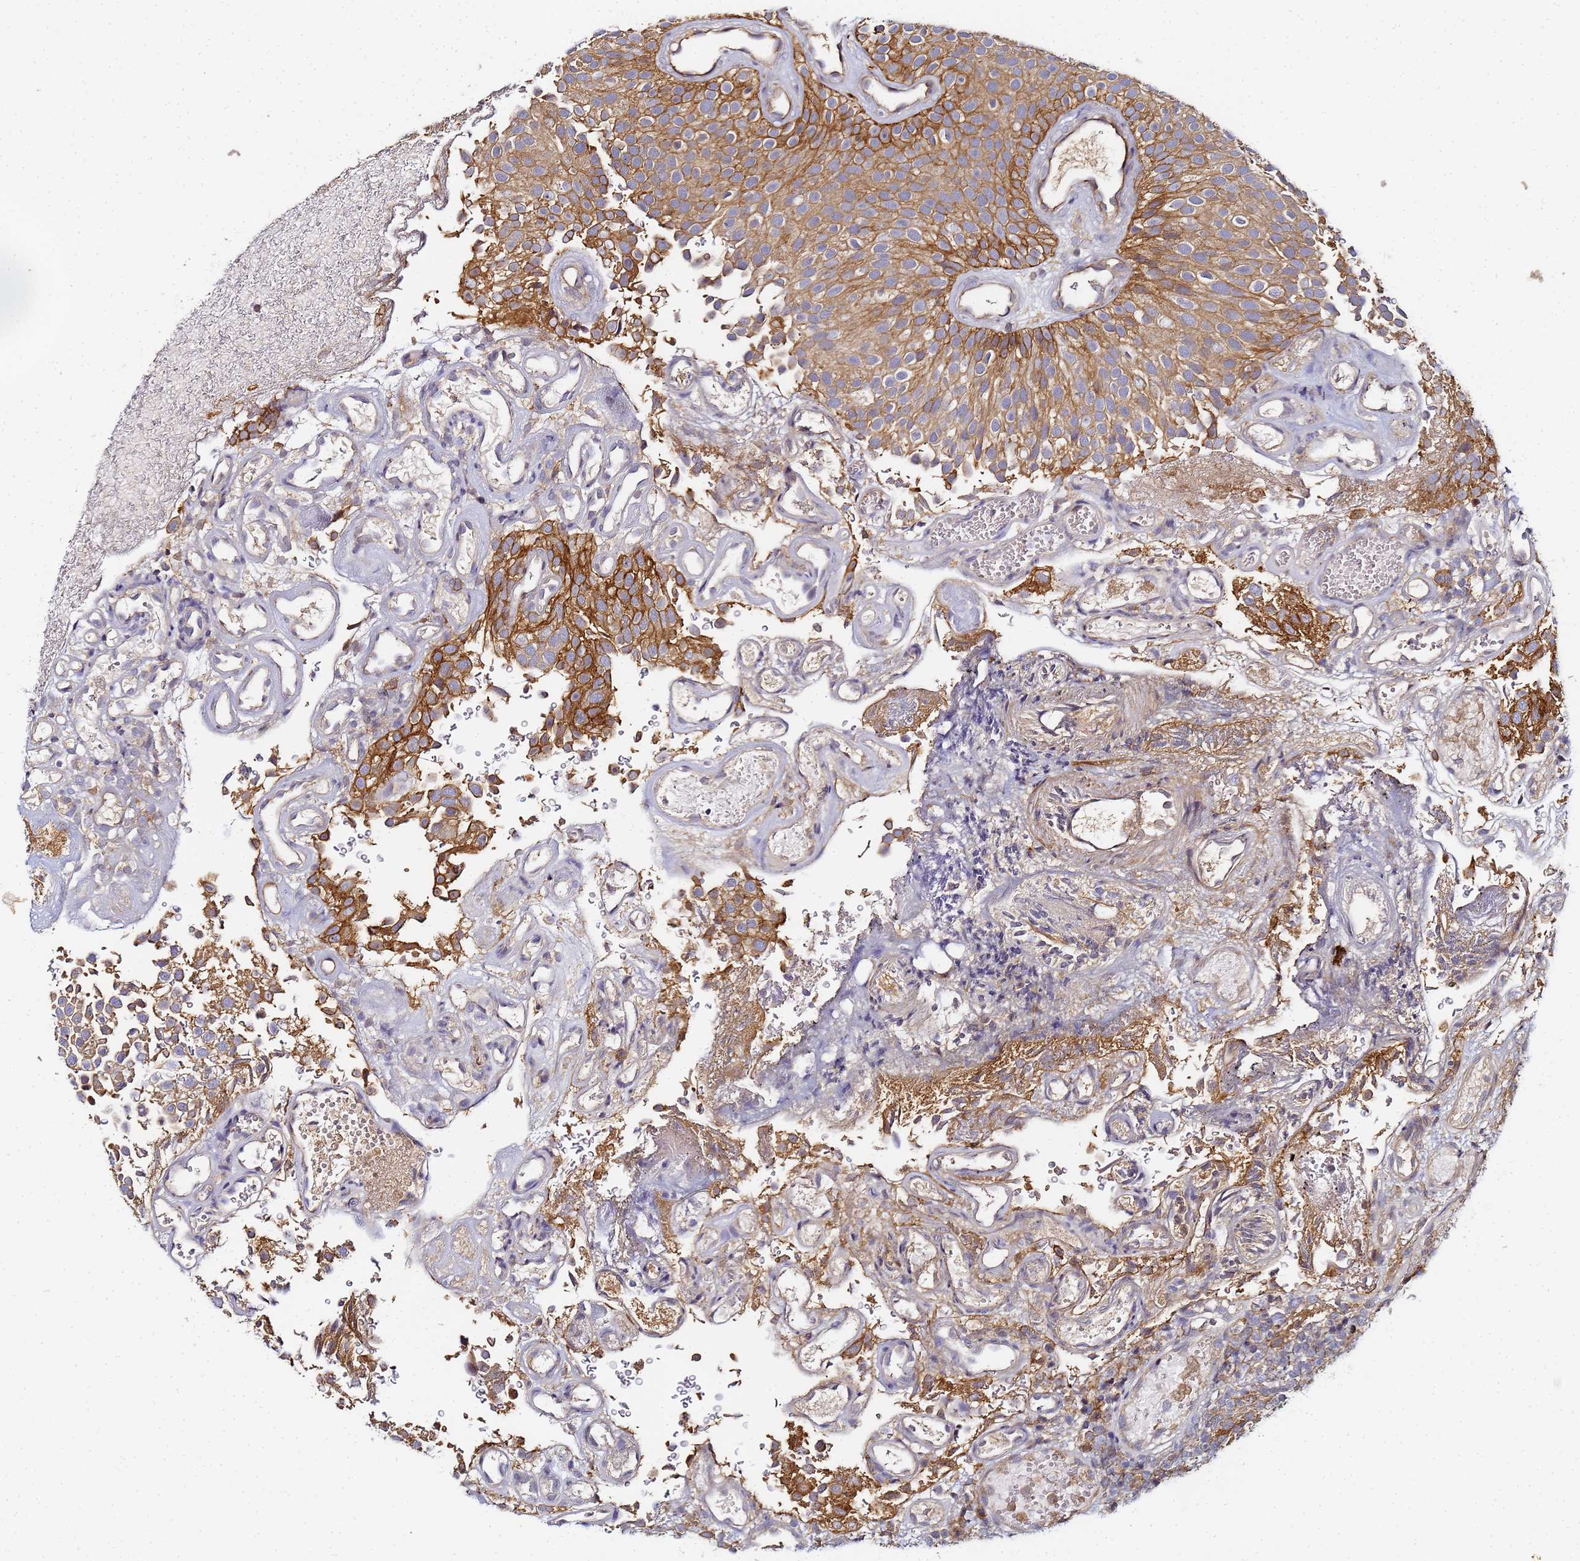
{"staining": {"intensity": "moderate", "quantity": ">75%", "location": "cytoplasmic/membranous"}, "tissue": "urothelial cancer", "cell_type": "Tumor cells", "image_type": "cancer", "snomed": [{"axis": "morphology", "description": "Urothelial carcinoma, Low grade"}, {"axis": "topography", "description": "Urinary bladder"}], "caption": "The histopathology image displays a brown stain indicating the presence of a protein in the cytoplasmic/membranous of tumor cells in urothelial carcinoma (low-grade).", "gene": "LRRC69", "patient": {"sex": "male", "age": 78}}